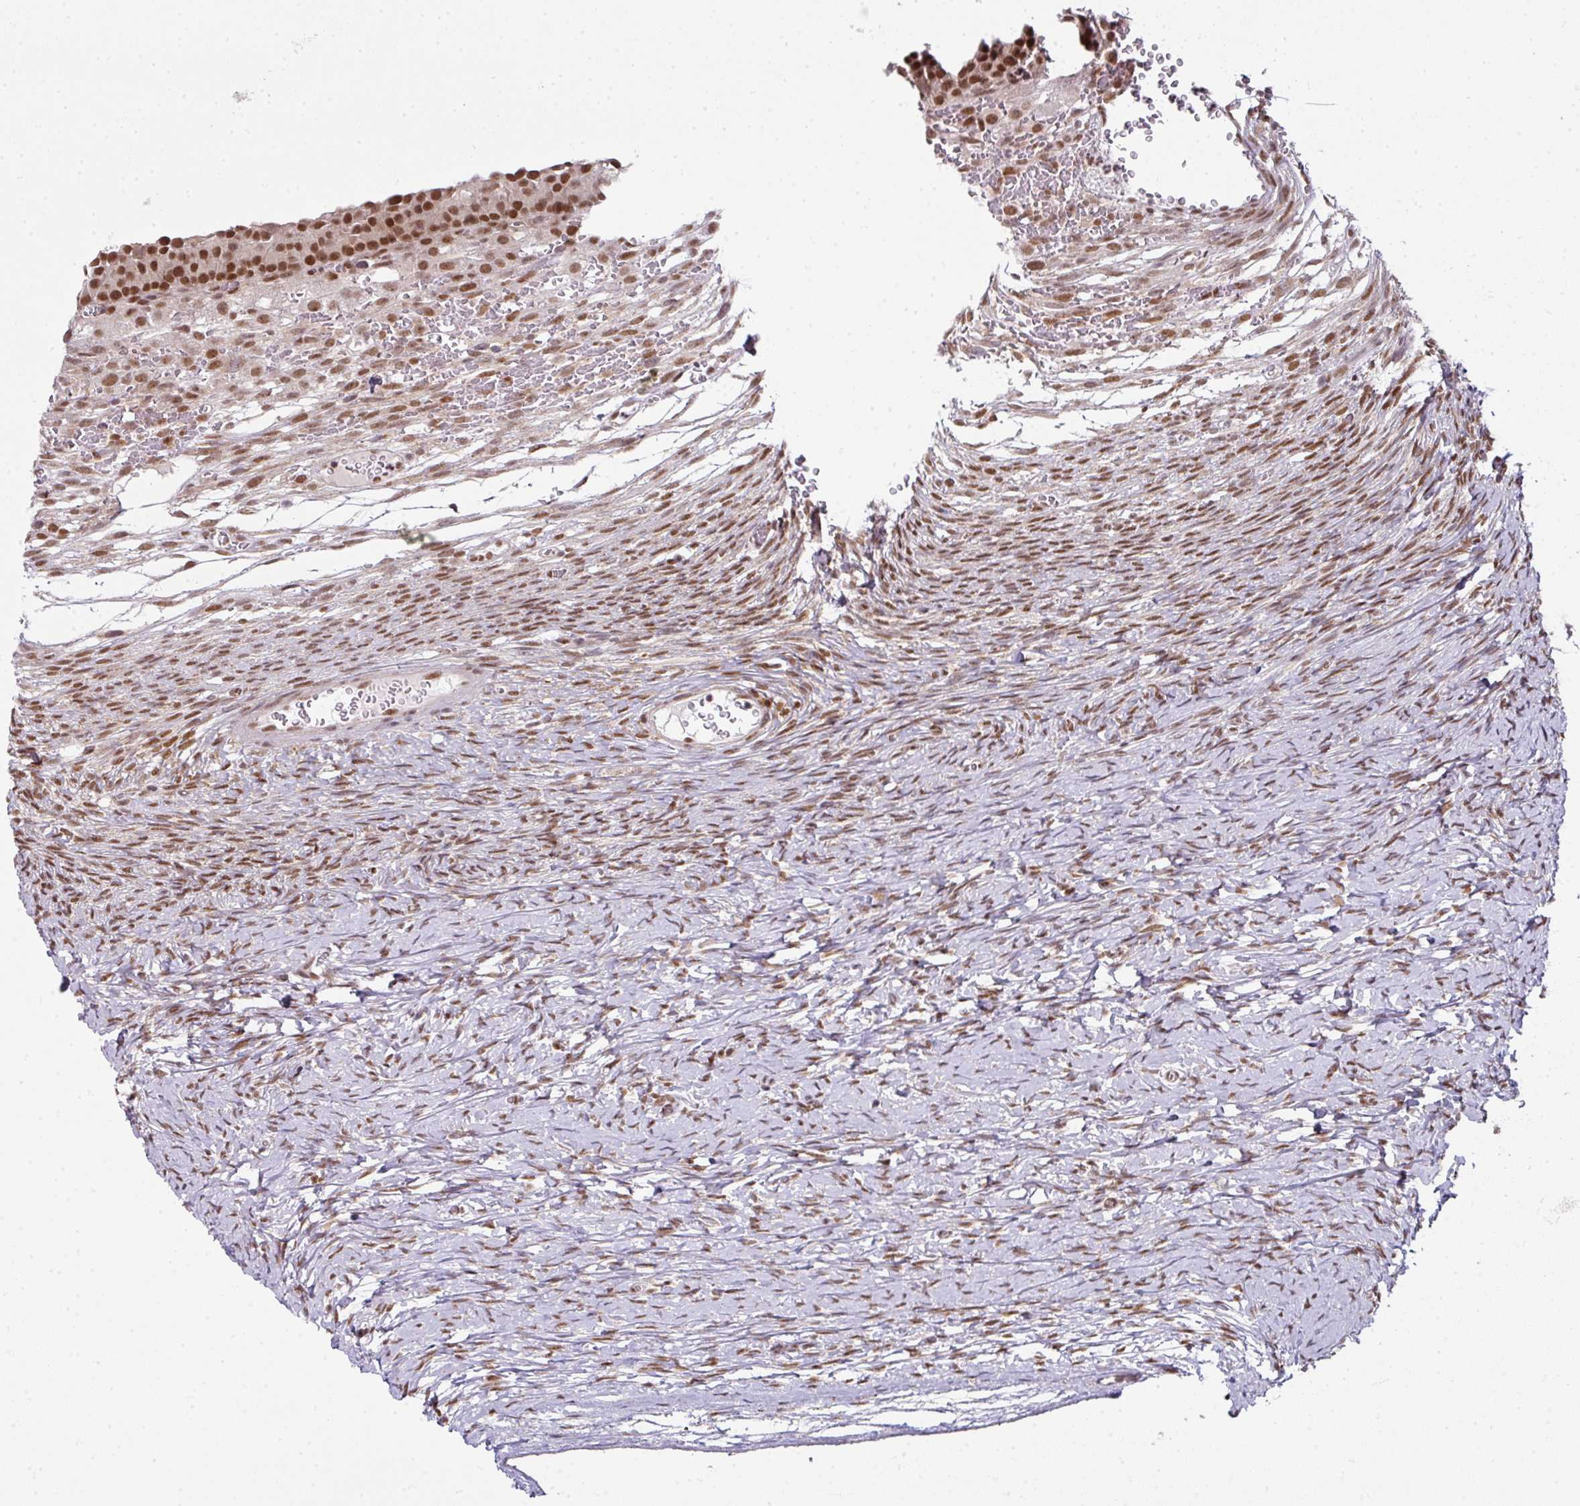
{"staining": {"intensity": "moderate", "quantity": ">75%", "location": "nuclear"}, "tissue": "ovary", "cell_type": "Ovarian stroma cells", "image_type": "normal", "snomed": [{"axis": "morphology", "description": "Normal tissue, NOS"}, {"axis": "topography", "description": "Ovary"}], "caption": "Immunohistochemistry (IHC) micrograph of unremarkable ovary stained for a protein (brown), which shows medium levels of moderate nuclear positivity in approximately >75% of ovarian stroma cells.", "gene": "NFYA", "patient": {"sex": "female", "age": 39}}